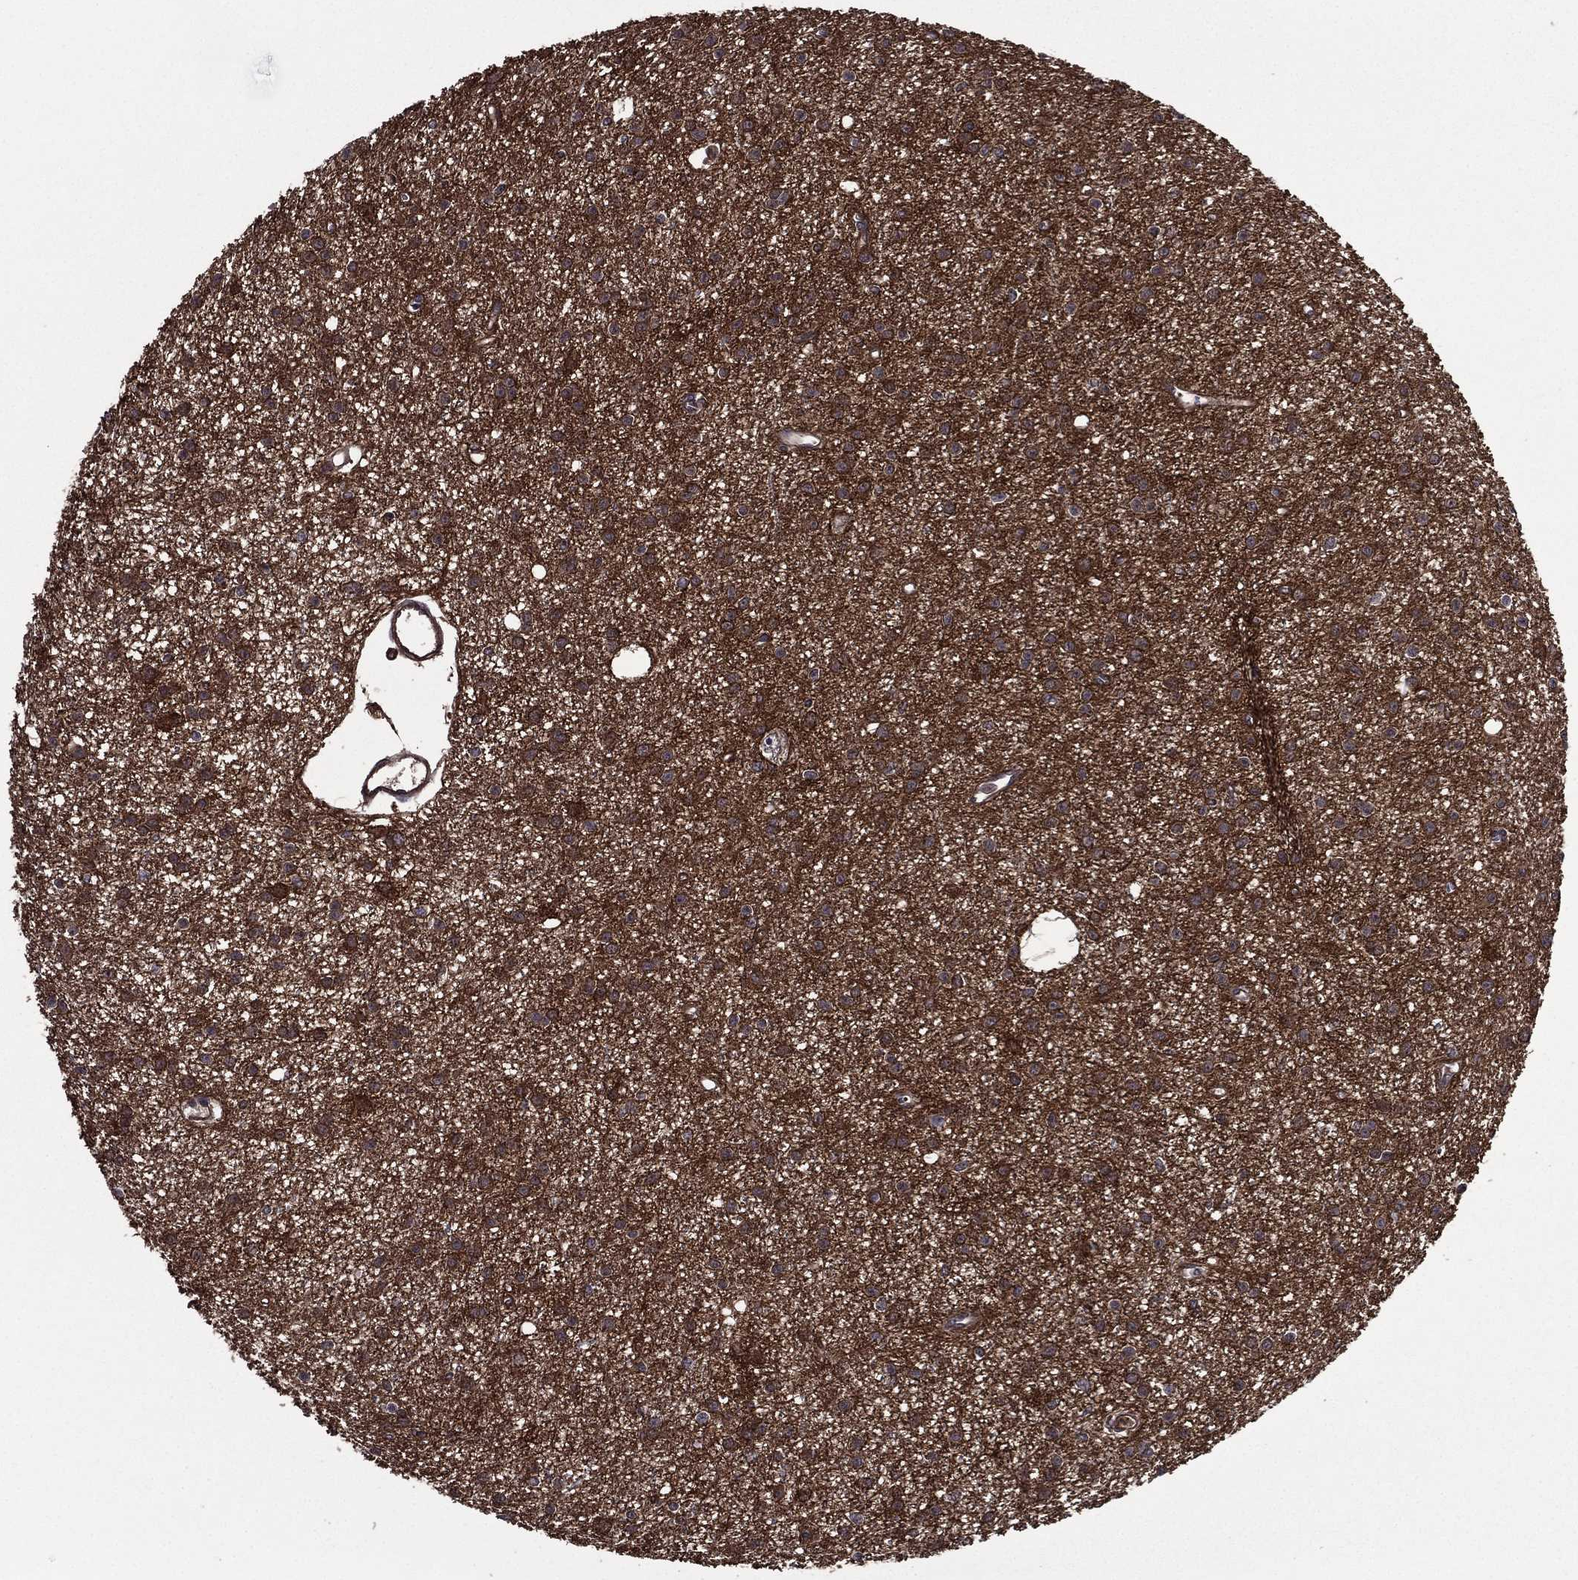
{"staining": {"intensity": "moderate", "quantity": "<25%", "location": "cytoplasmic/membranous"}, "tissue": "glioma", "cell_type": "Tumor cells", "image_type": "cancer", "snomed": [{"axis": "morphology", "description": "Glioma, malignant, Low grade"}, {"axis": "topography", "description": "Brain"}], "caption": "Malignant low-grade glioma stained with IHC demonstrates moderate cytoplasmic/membranous expression in about <25% of tumor cells.", "gene": "PLPP3", "patient": {"sex": "male", "age": 27}}